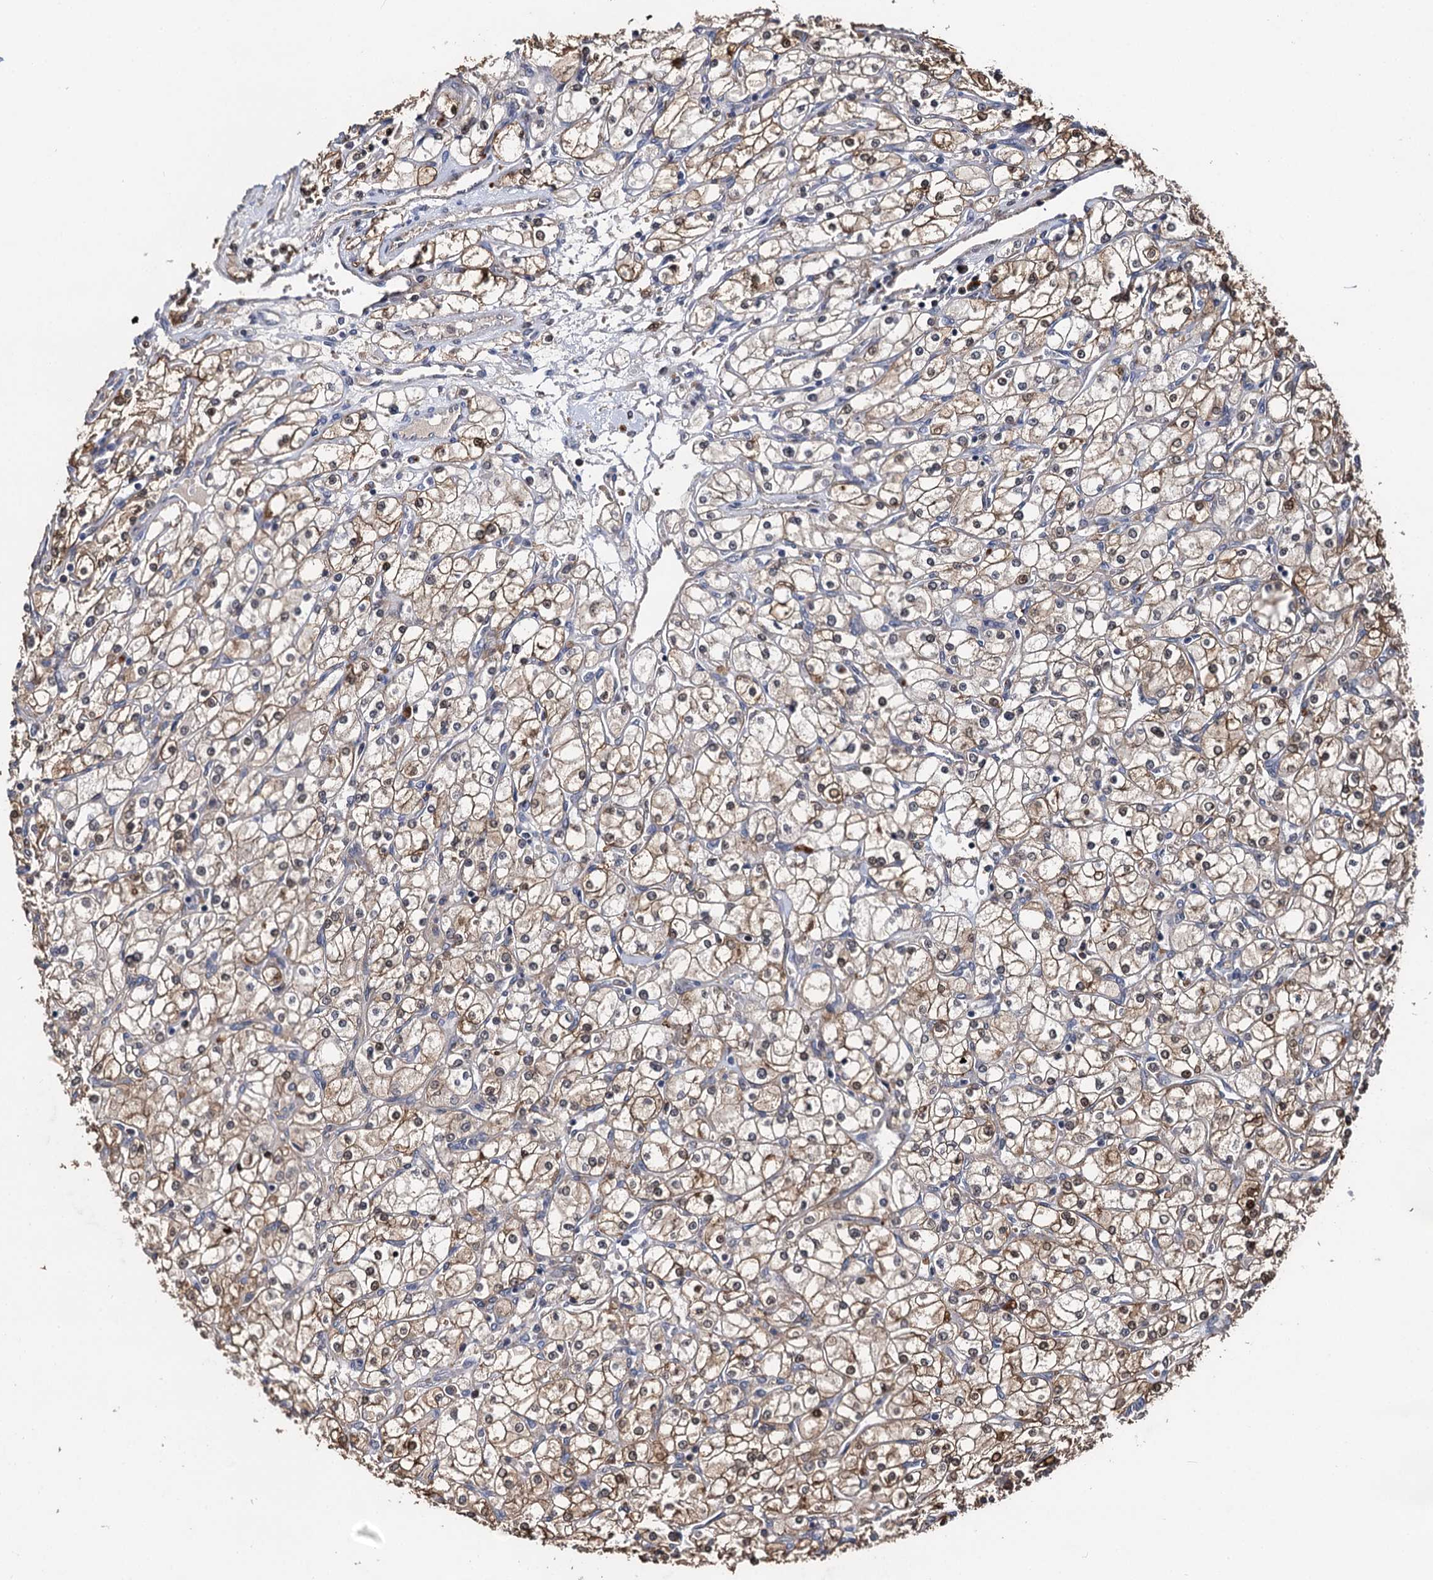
{"staining": {"intensity": "weak", "quantity": "25%-75%", "location": "cytoplasmic/membranous"}, "tissue": "renal cancer", "cell_type": "Tumor cells", "image_type": "cancer", "snomed": [{"axis": "morphology", "description": "Adenocarcinoma, NOS"}, {"axis": "topography", "description": "Kidney"}], "caption": "A brown stain highlights weak cytoplasmic/membranous expression of a protein in renal adenocarcinoma tumor cells.", "gene": "SLC46A3", "patient": {"sex": "male", "age": 80}}